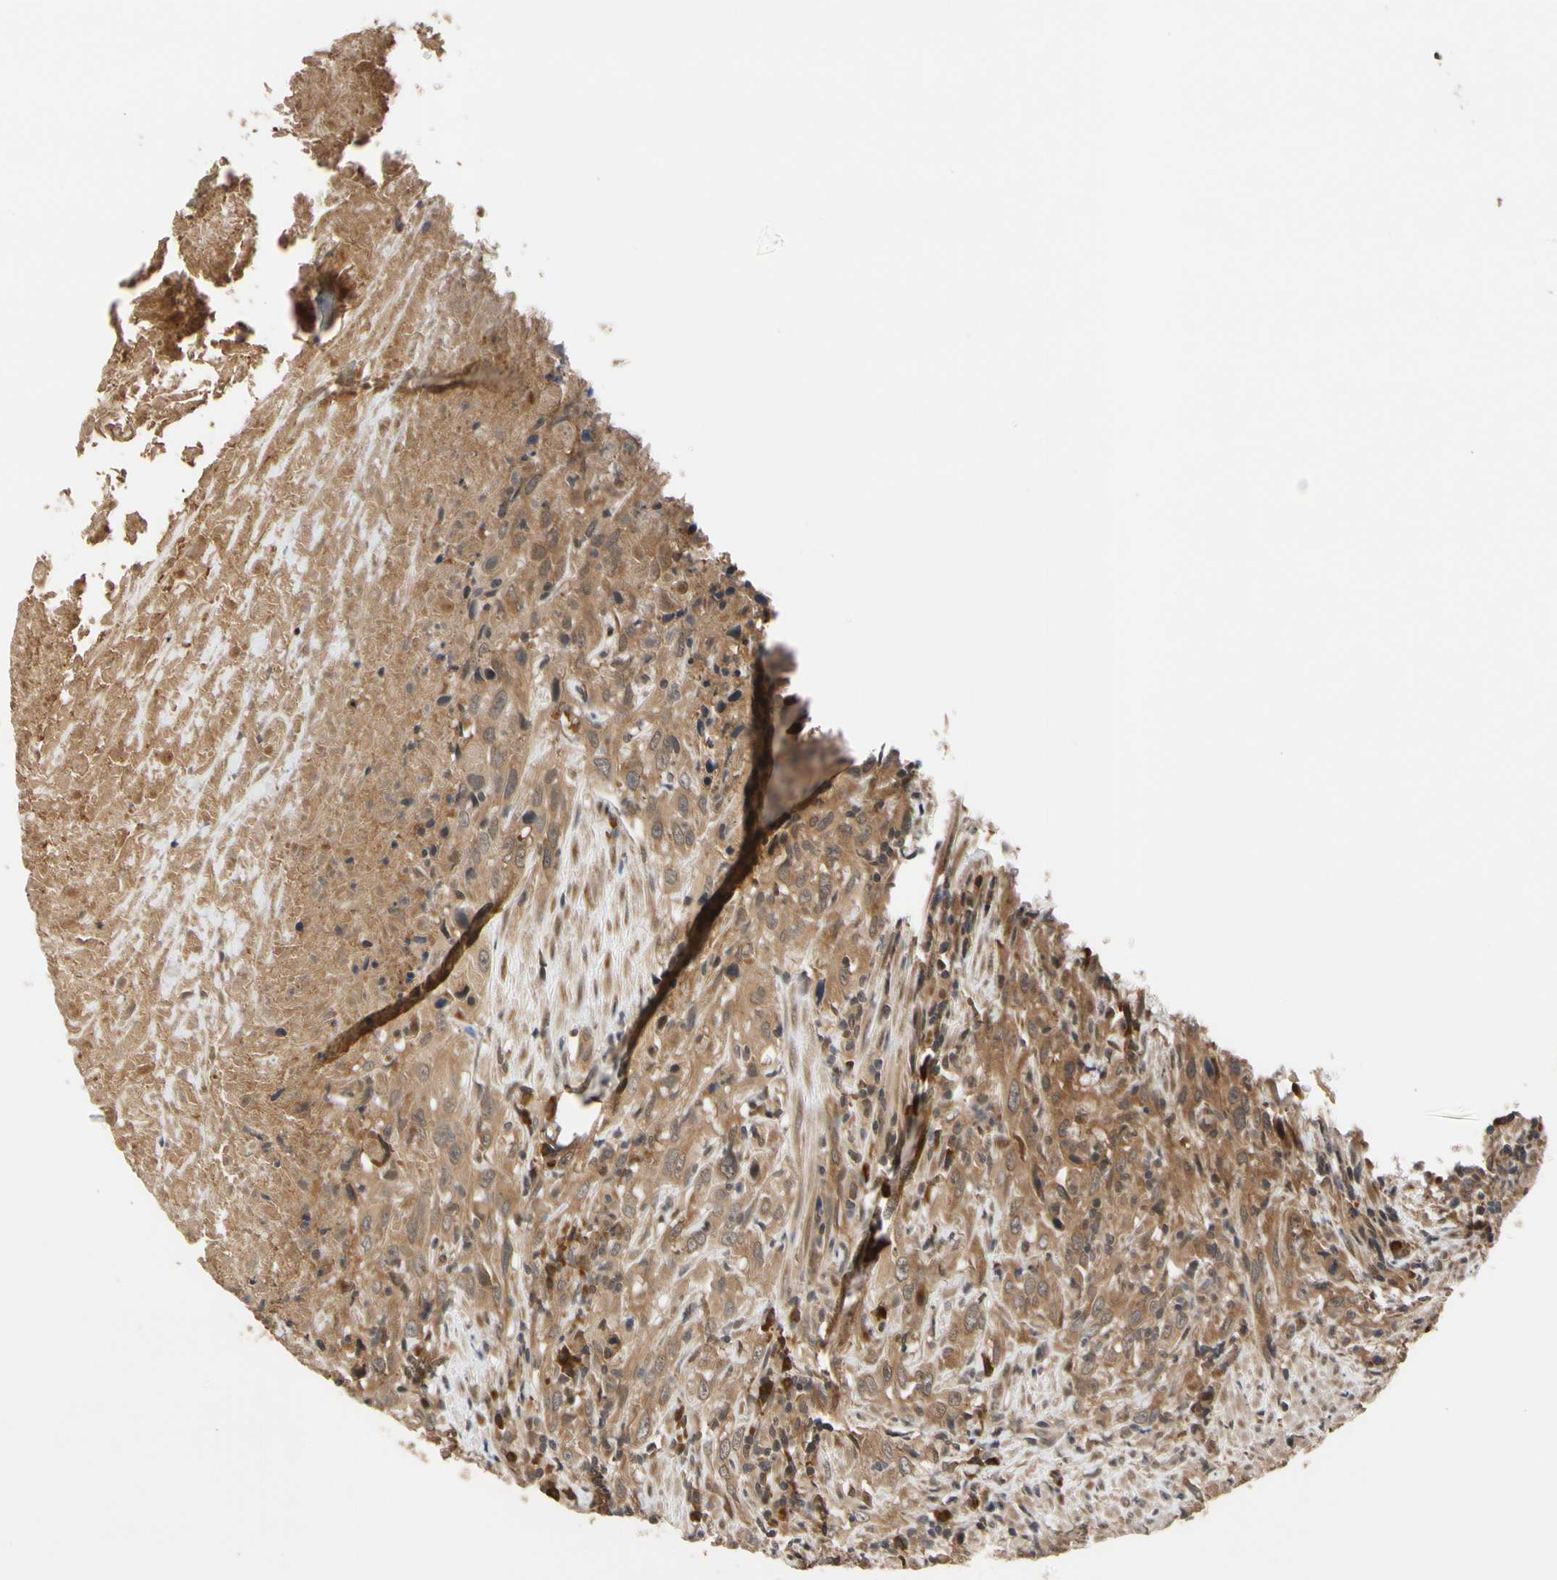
{"staining": {"intensity": "moderate", "quantity": ">75%", "location": "cytoplasmic/membranous"}, "tissue": "urothelial cancer", "cell_type": "Tumor cells", "image_type": "cancer", "snomed": [{"axis": "morphology", "description": "Urothelial carcinoma, High grade"}, {"axis": "topography", "description": "Urinary bladder"}], "caption": "Protein staining of urothelial cancer tissue shows moderate cytoplasmic/membranous staining in about >75% of tumor cells.", "gene": "CYTIP", "patient": {"sex": "male", "age": 61}}